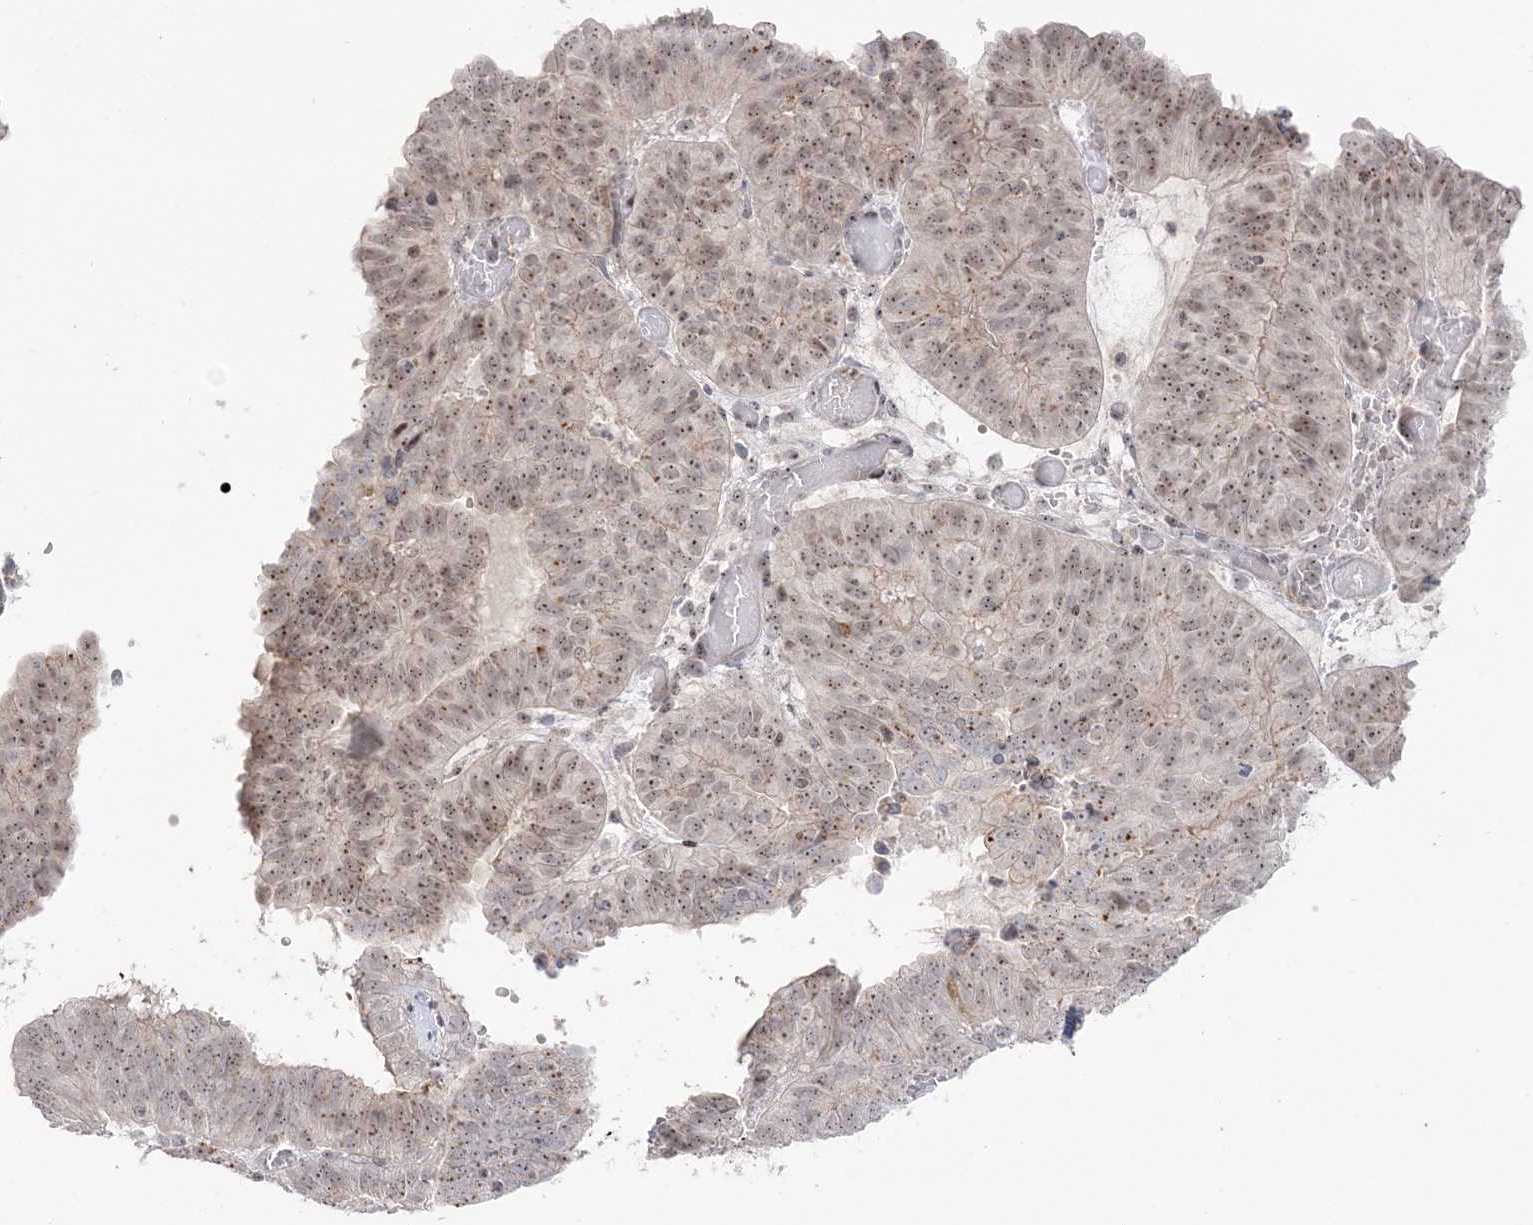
{"staining": {"intensity": "moderate", "quantity": ">75%", "location": "nuclear"}, "tissue": "endometrial cancer", "cell_type": "Tumor cells", "image_type": "cancer", "snomed": [{"axis": "morphology", "description": "Adenocarcinoma, NOS"}, {"axis": "topography", "description": "Uterus"}], "caption": "Endometrial cancer was stained to show a protein in brown. There is medium levels of moderate nuclear staining in about >75% of tumor cells.", "gene": "SH3BP4", "patient": {"sex": "female", "age": 77}}